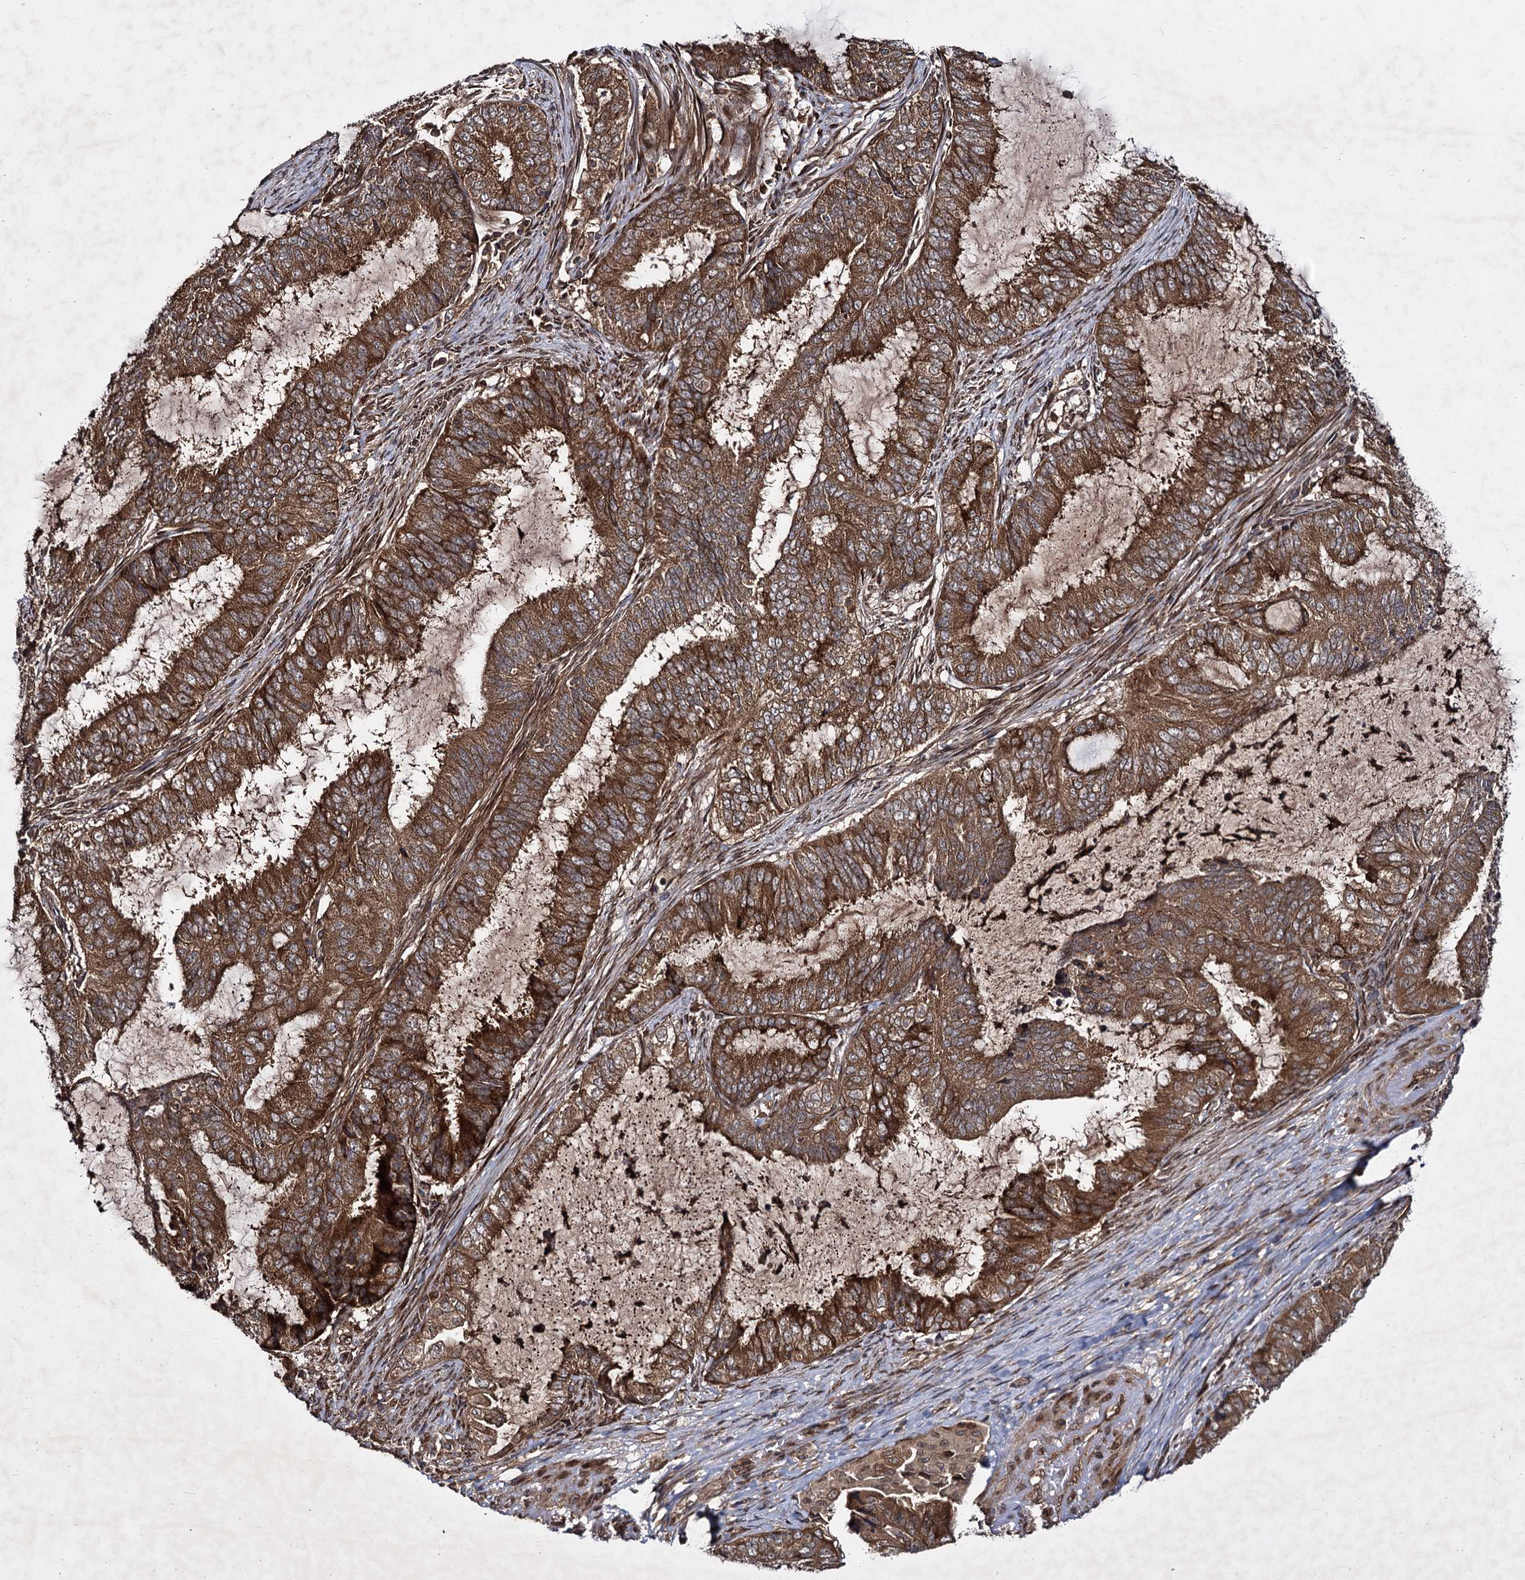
{"staining": {"intensity": "strong", "quantity": ">75%", "location": "cytoplasmic/membranous"}, "tissue": "endometrial cancer", "cell_type": "Tumor cells", "image_type": "cancer", "snomed": [{"axis": "morphology", "description": "Adenocarcinoma, NOS"}, {"axis": "topography", "description": "Endometrium"}], "caption": "Immunohistochemical staining of endometrial cancer (adenocarcinoma) shows strong cytoplasmic/membranous protein positivity in about >75% of tumor cells. (brown staining indicates protein expression, while blue staining denotes nuclei).", "gene": "DCP1B", "patient": {"sex": "female", "age": 51}}